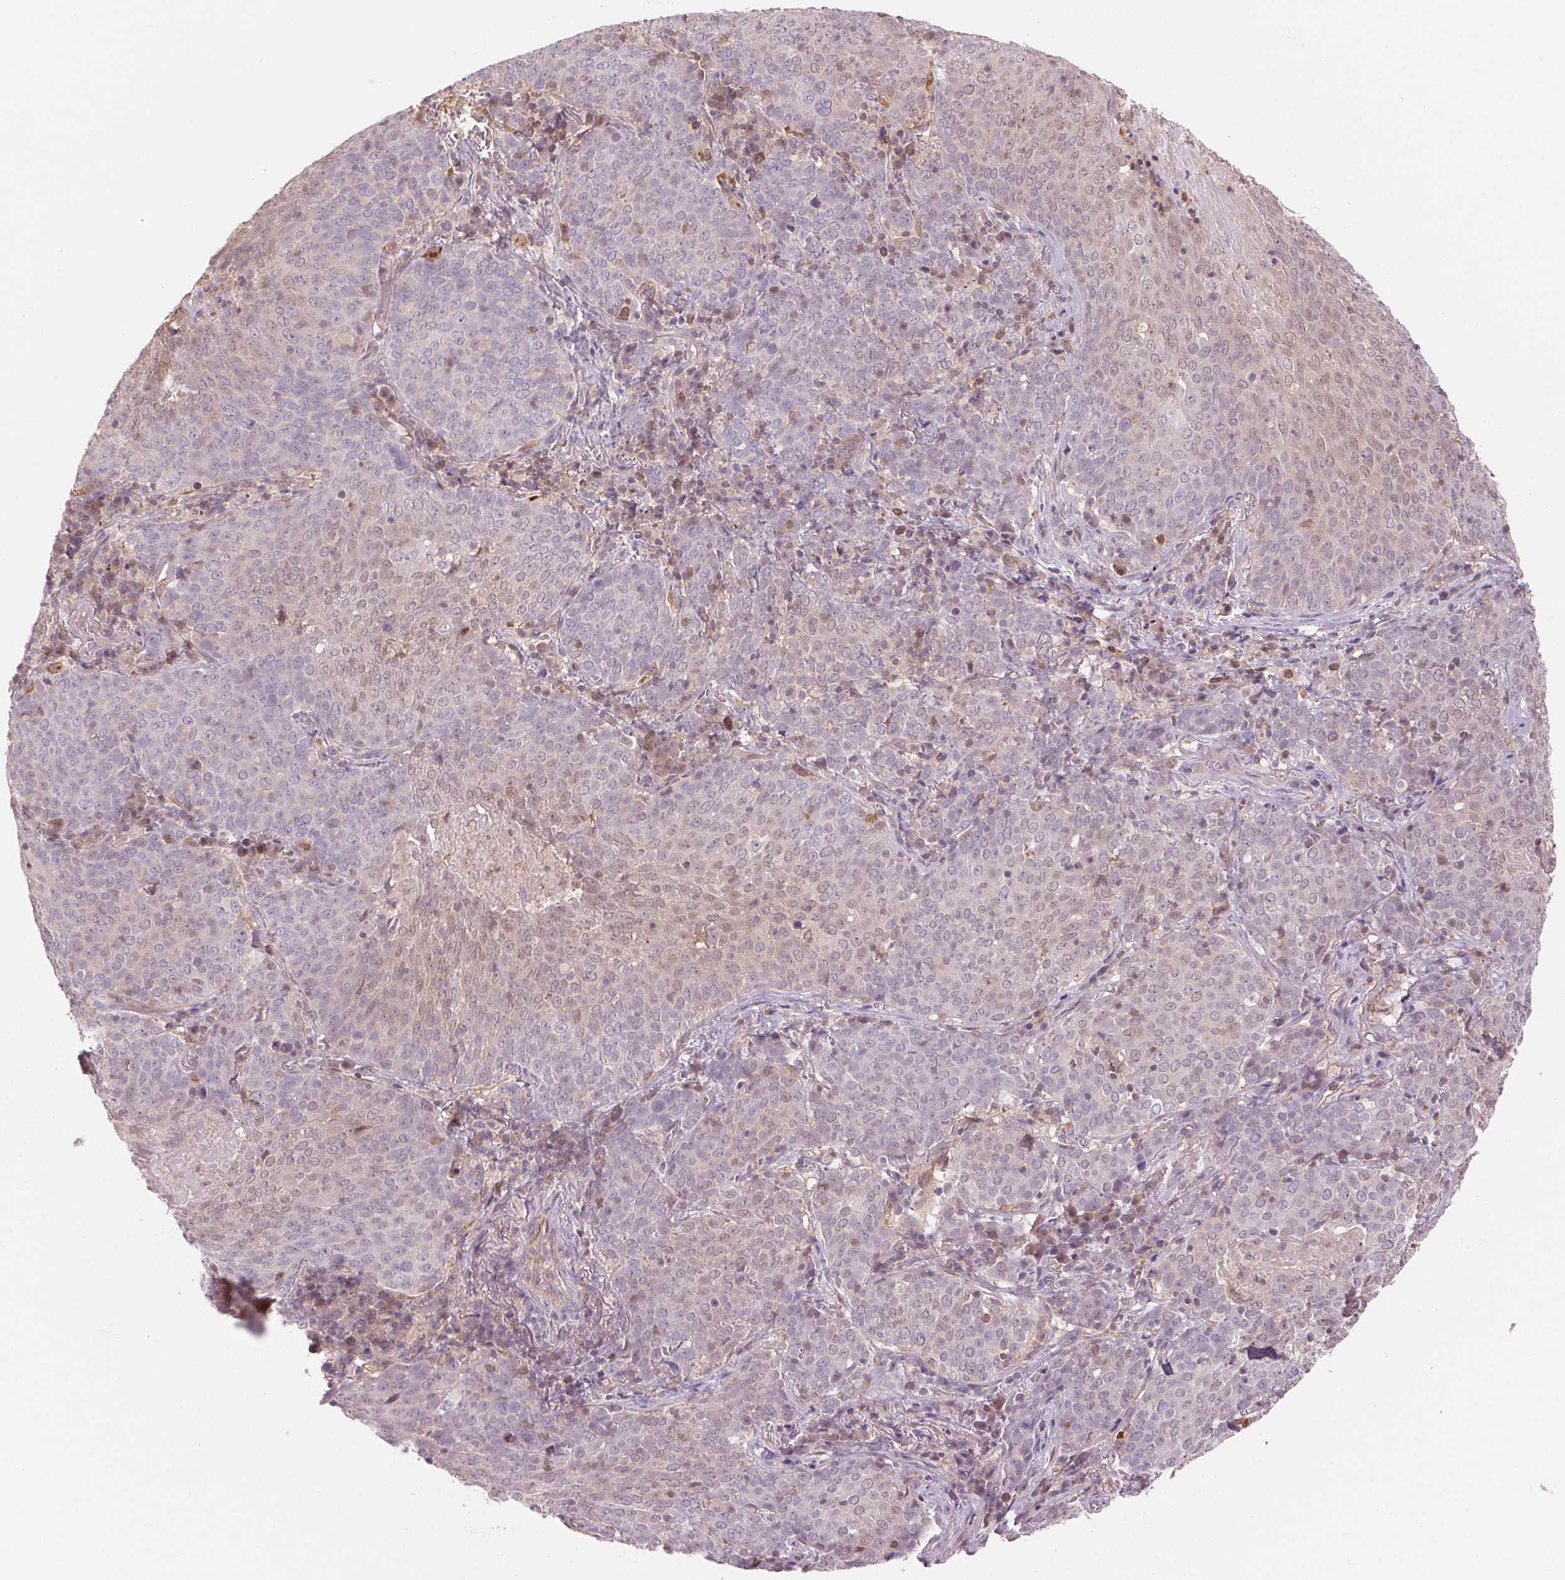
{"staining": {"intensity": "weak", "quantity": "<25%", "location": "nuclear"}, "tissue": "lung cancer", "cell_type": "Tumor cells", "image_type": "cancer", "snomed": [{"axis": "morphology", "description": "Squamous cell carcinoma, NOS"}, {"axis": "topography", "description": "Lung"}], "caption": "An immunohistochemistry image of squamous cell carcinoma (lung) is shown. There is no staining in tumor cells of squamous cell carcinoma (lung).", "gene": "HHLA2", "patient": {"sex": "male", "age": 82}}